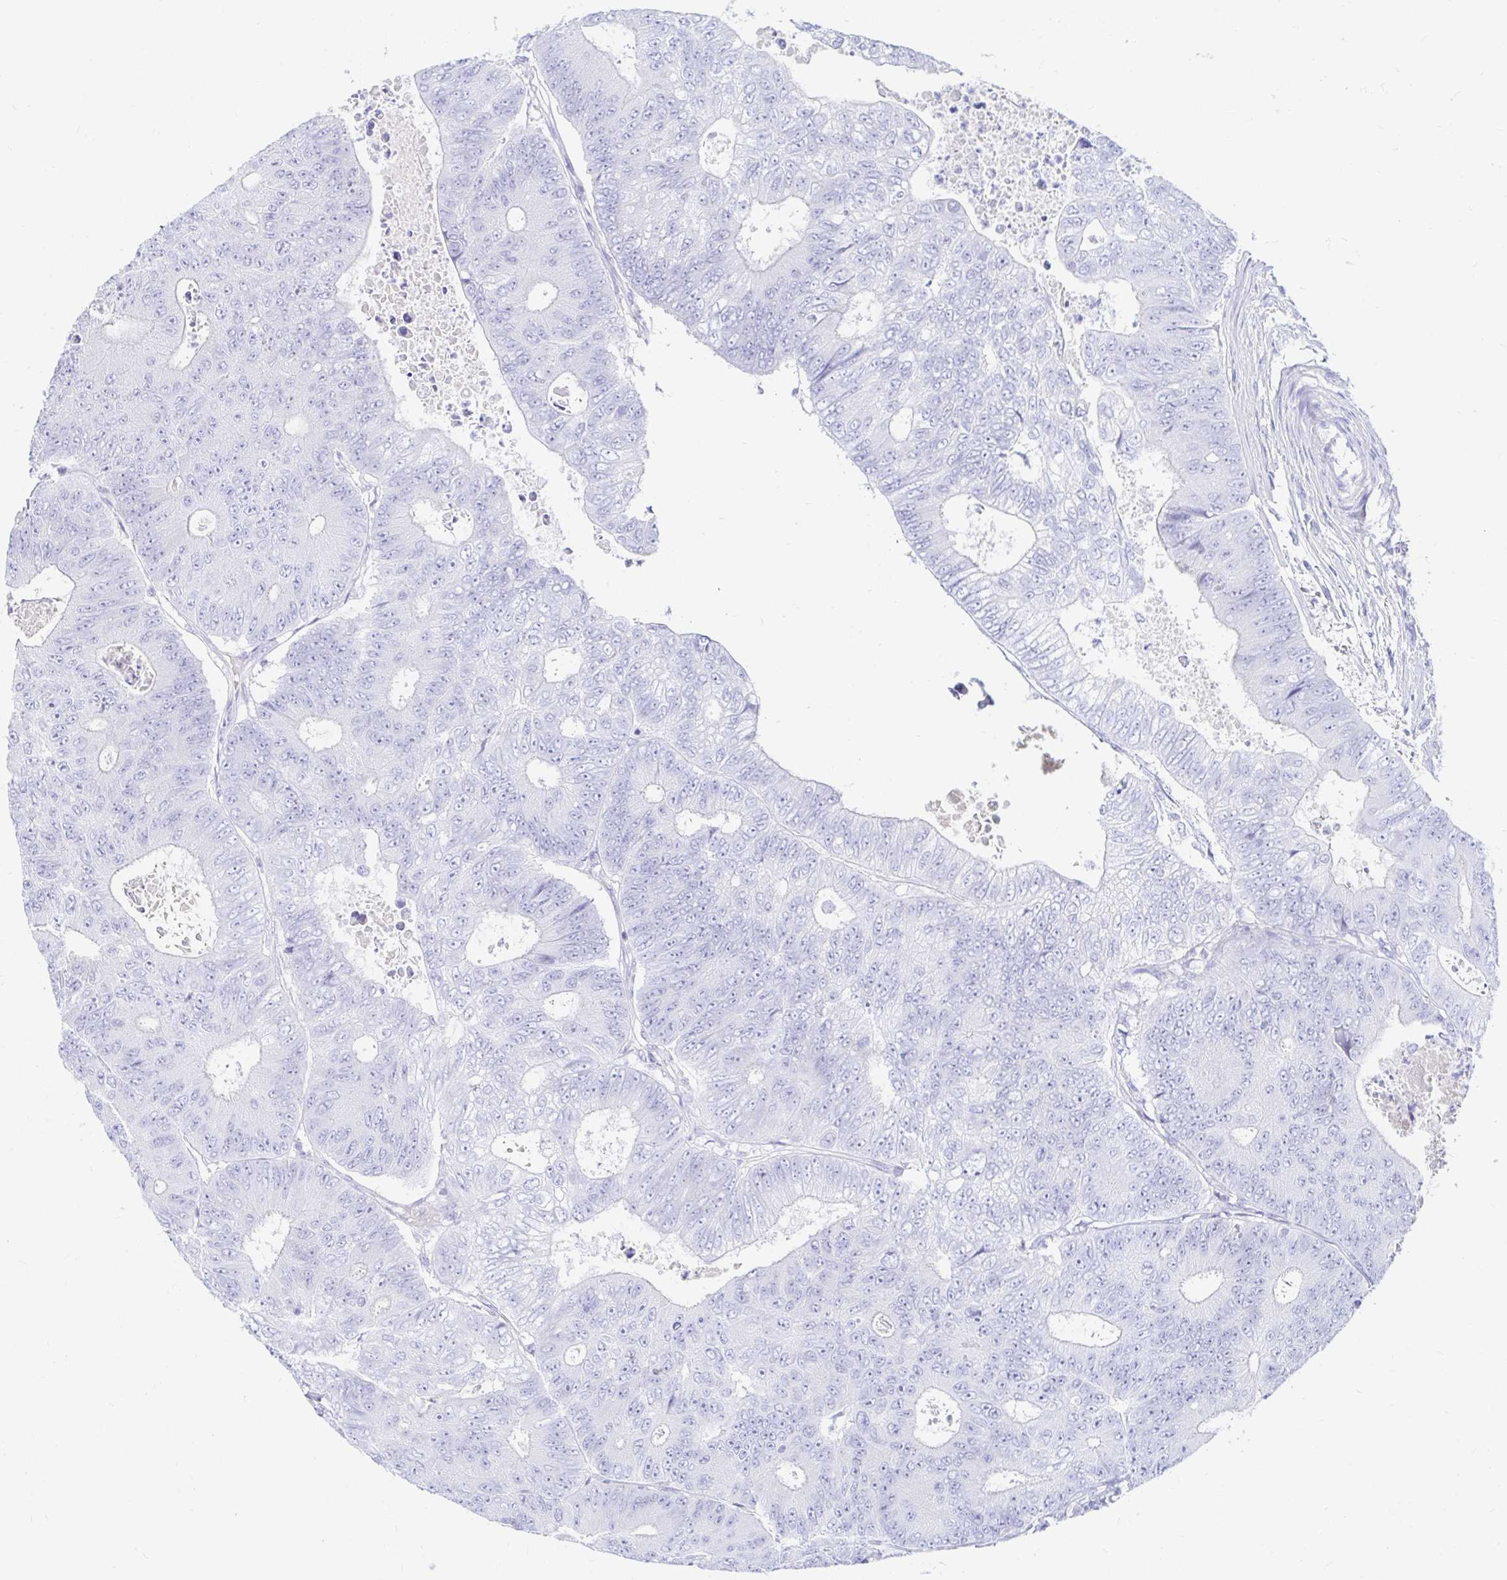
{"staining": {"intensity": "negative", "quantity": "none", "location": "none"}, "tissue": "colorectal cancer", "cell_type": "Tumor cells", "image_type": "cancer", "snomed": [{"axis": "morphology", "description": "Adenocarcinoma, NOS"}, {"axis": "topography", "description": "Colon"}], "caption": "A histopathology image of human adenocarcinoma (colorectal) is negative for staining in tumor cells. (DAB immunohistochemistry, high magnification).", "gene": "NR2E1", "patient": {"sex": "female", "age": 48}}